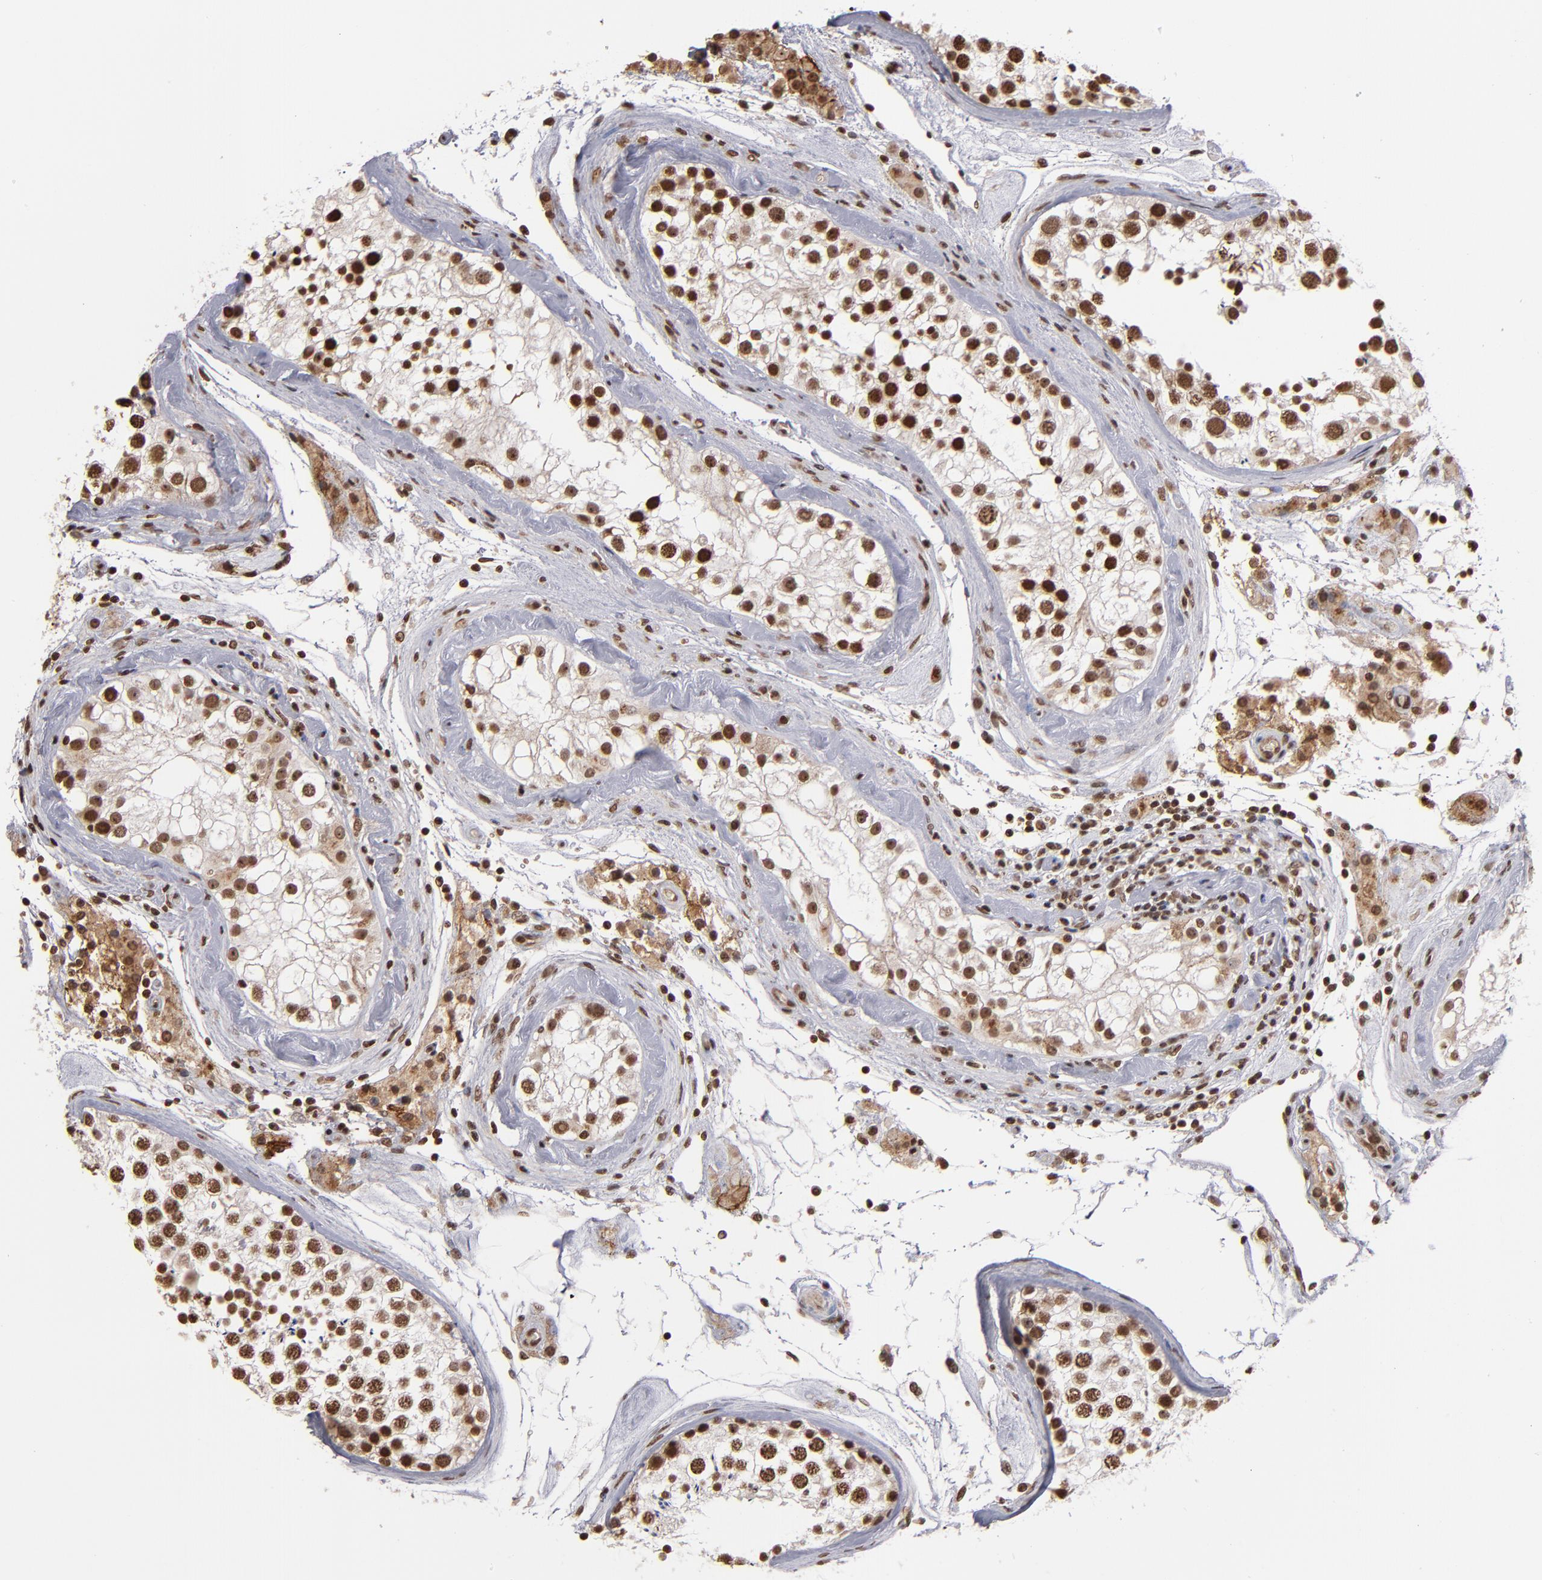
{"staining": {"intensity": "moderate", "quantity": ">75%", "location": "nuclear"}, "tissue": "testis", "cell_type": "Cells in seminiferous ducts", "image_type": "normal", "snomed": [{"axis": "morphology", "description": "Normal tissue, NOS"}, {"axis": "topography", "description": "Testis"}], "caption": "Immunohistochemistry image of unremarkable testis: testis stained using IHC demonstrates medium levels of moderate protein expression localized specifically in the nuclear of cells in seminiferous ducts, appearing as a nuclear brown color.", "gene": "ABL2", "patient": {"sex": "male", "age": 46}}